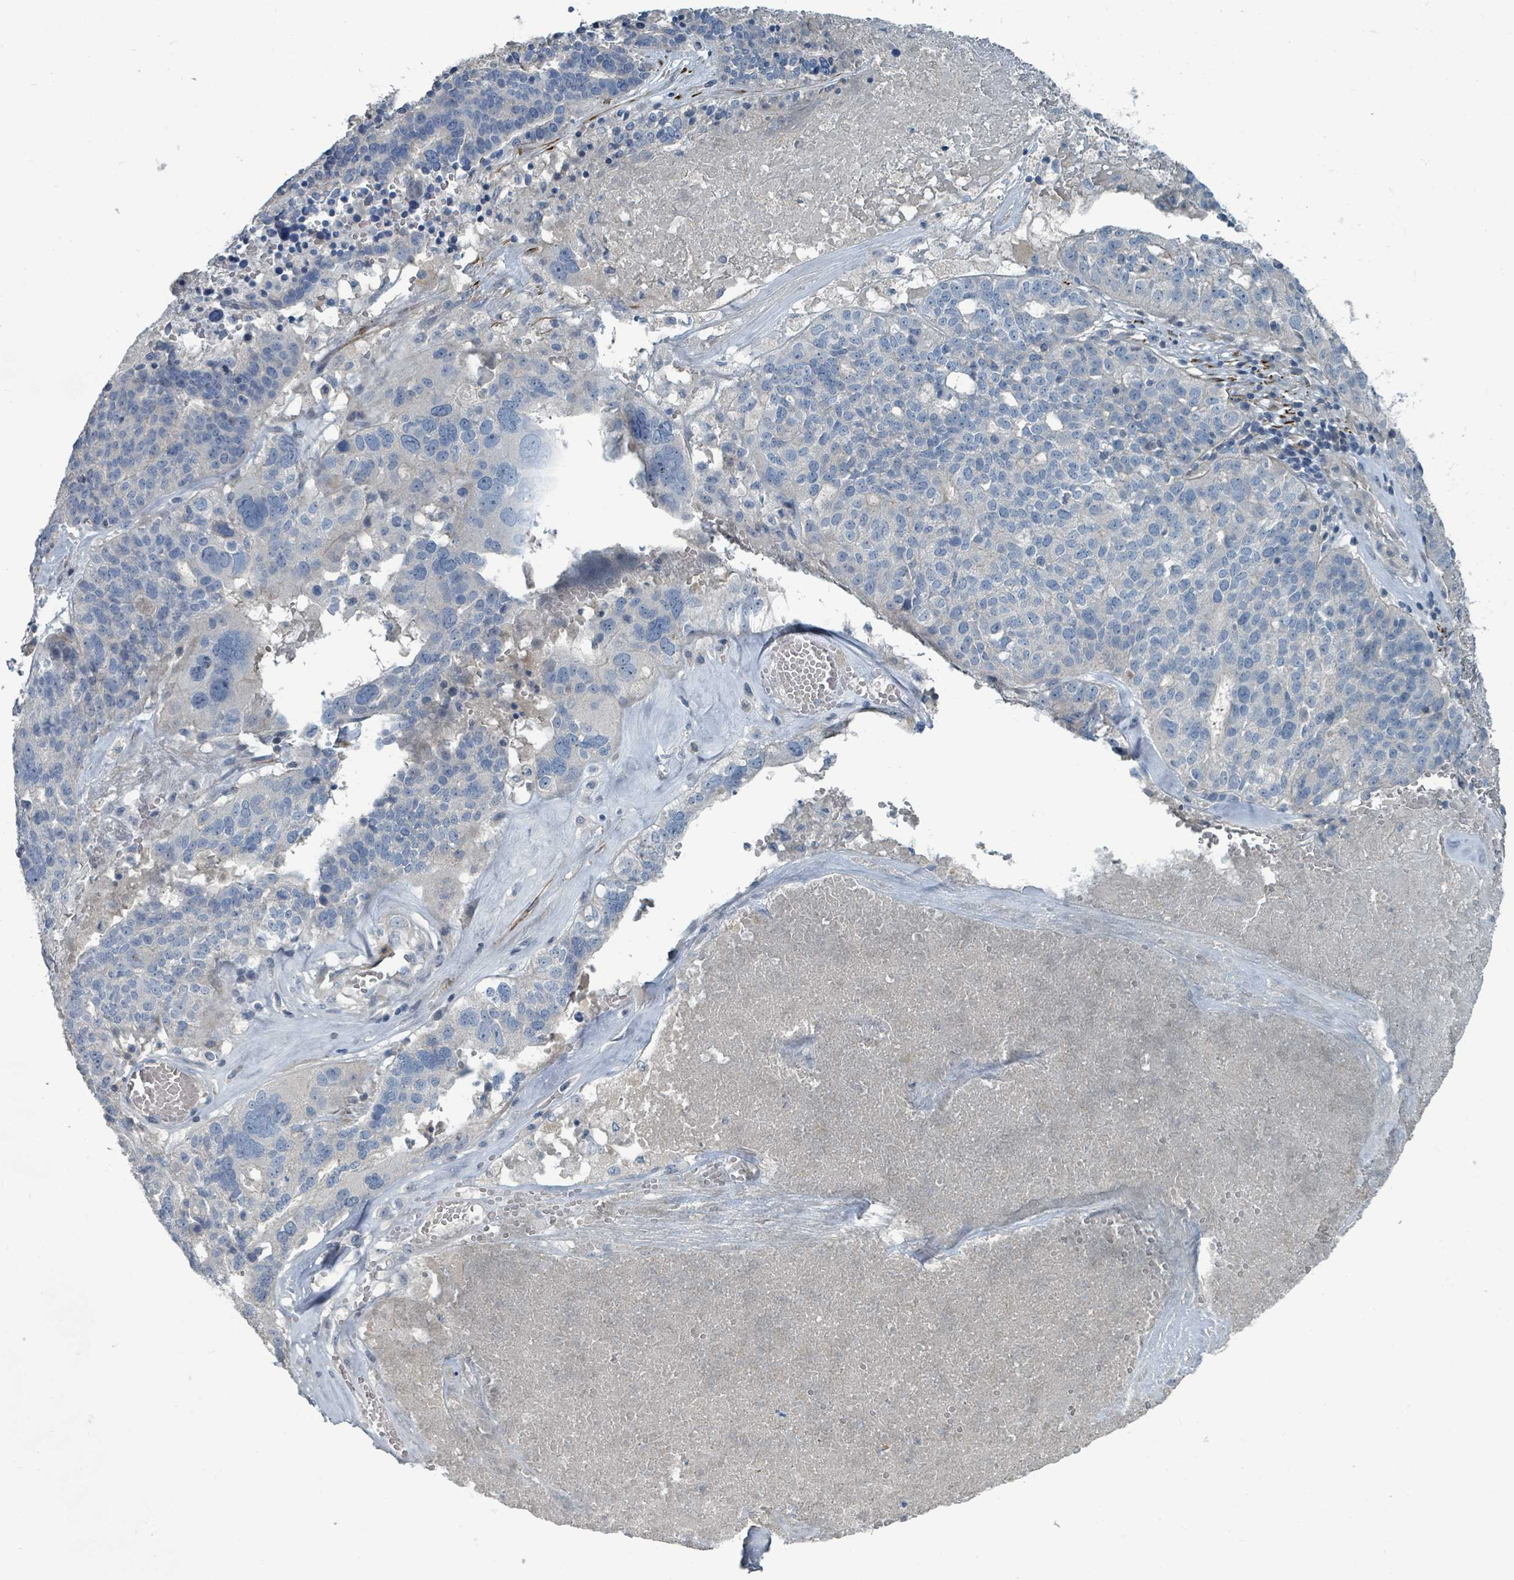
{"staining": {"intensity": "negative", "quantity": "none", "location": "none"}, "tissue": "ovarian cancer", "cell_type": "Tumor cells", "image_type": "cancer", "snomed": [{"axis": "morphology", "description": "Cystadenocarcinoma, serous, NOS"}, {"axis": "topography", "description": "Ovary"}], "caption": "IHC histopathology image of neoplastic tissue: serous cystadenocarcinoma (ovarian) stained with DAB (3,3'-diaminobenzidine) exhibits no significant protein expression in tumor cells.", "gene": "SLC44A5", "patient": {"sex": "female", "age": 59}}